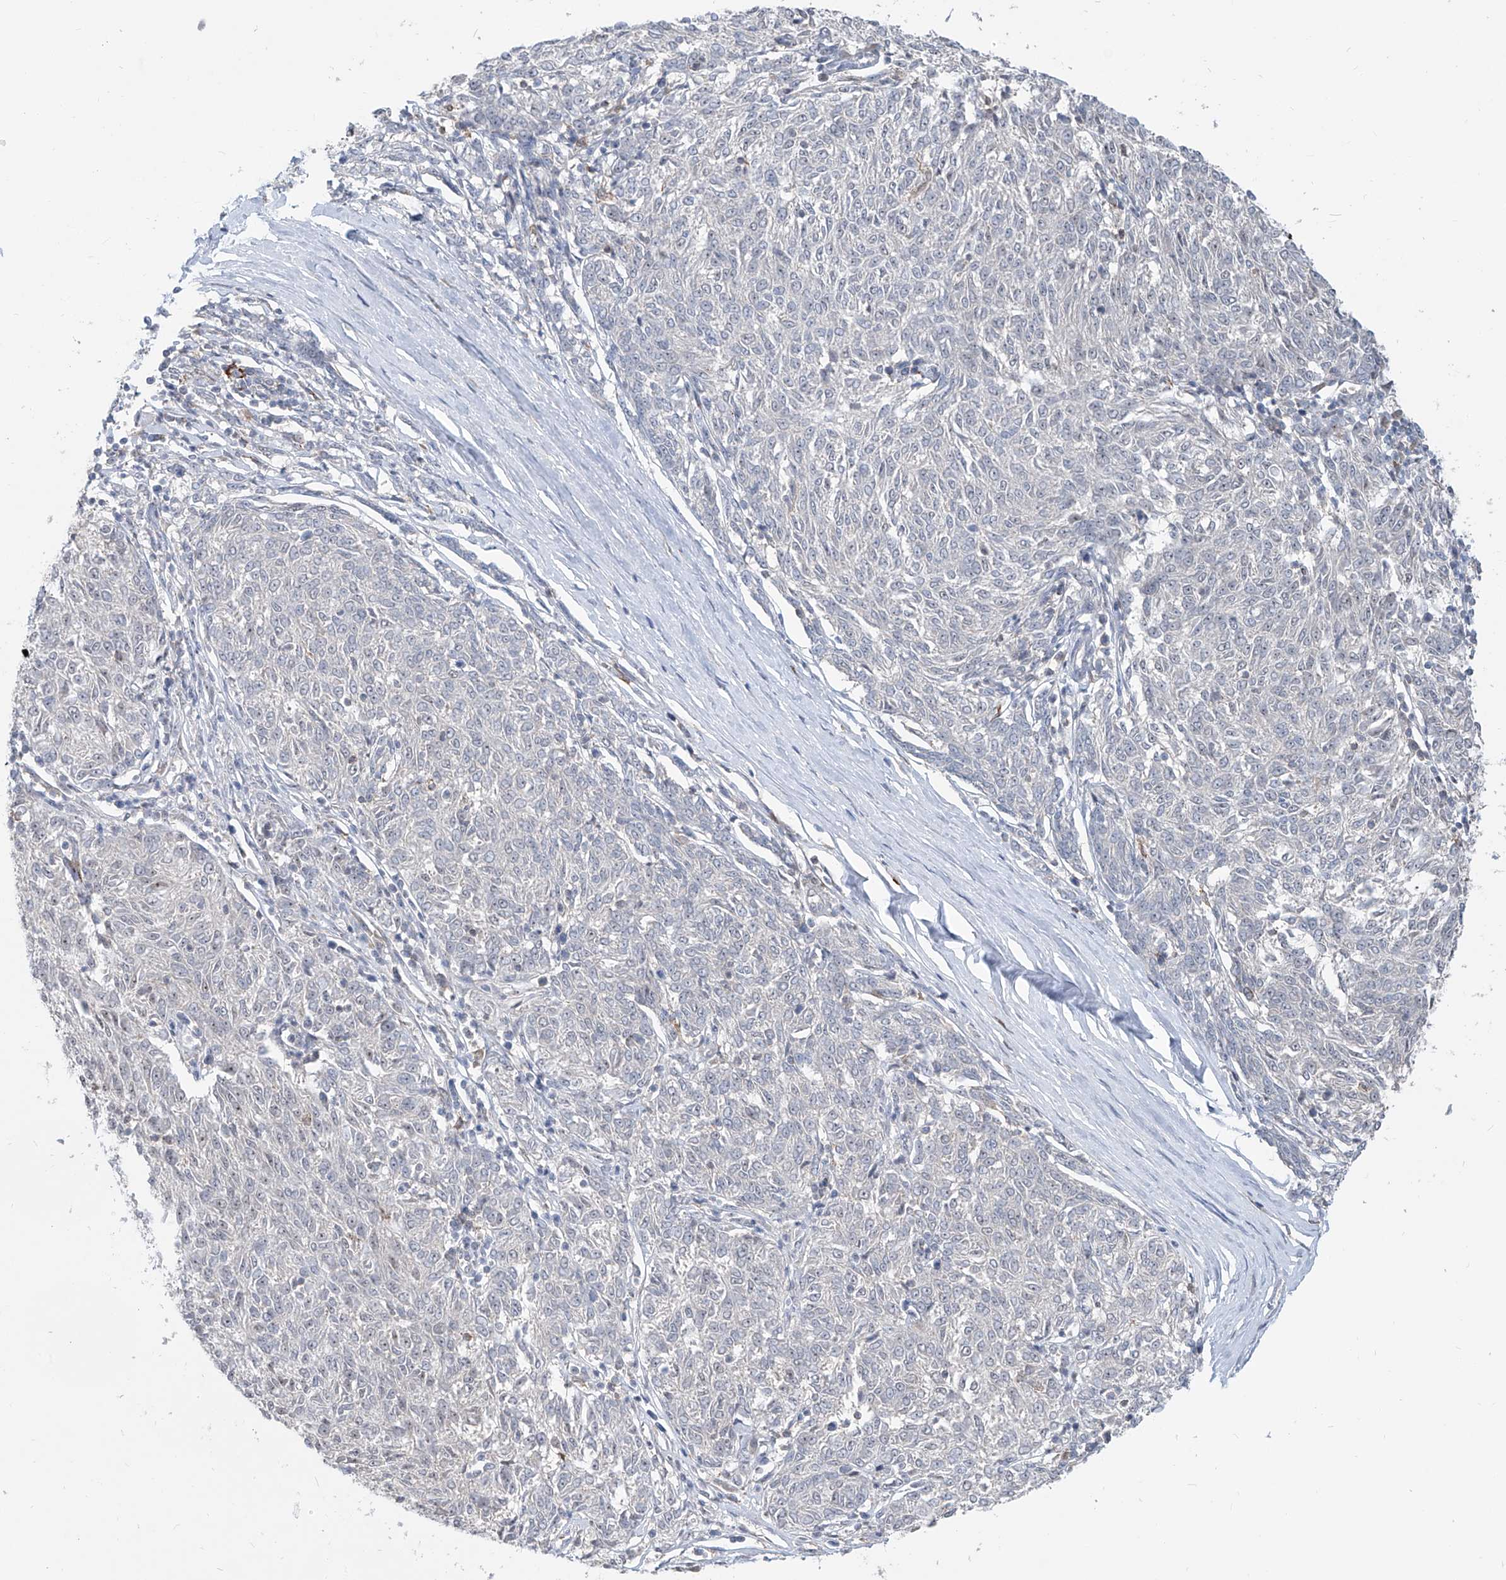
{"staining": {"intensity": "negative", "quantity": "none", "location": "none"}, "tissue": "melanoma", "cell_type": "Tumor cells", "image_type": "cancer", "snomed": [{"axis": "morphology", "description": "Malignant melanoma, NOS"}, {"axis": "topography", "description": "Skin"}], "caption": "Photomicrograph shows no significant protein positivity in tumor cells of melanoma.", "gene": "ZBTB48", "patient": {"sex": "female", "age": 72}}